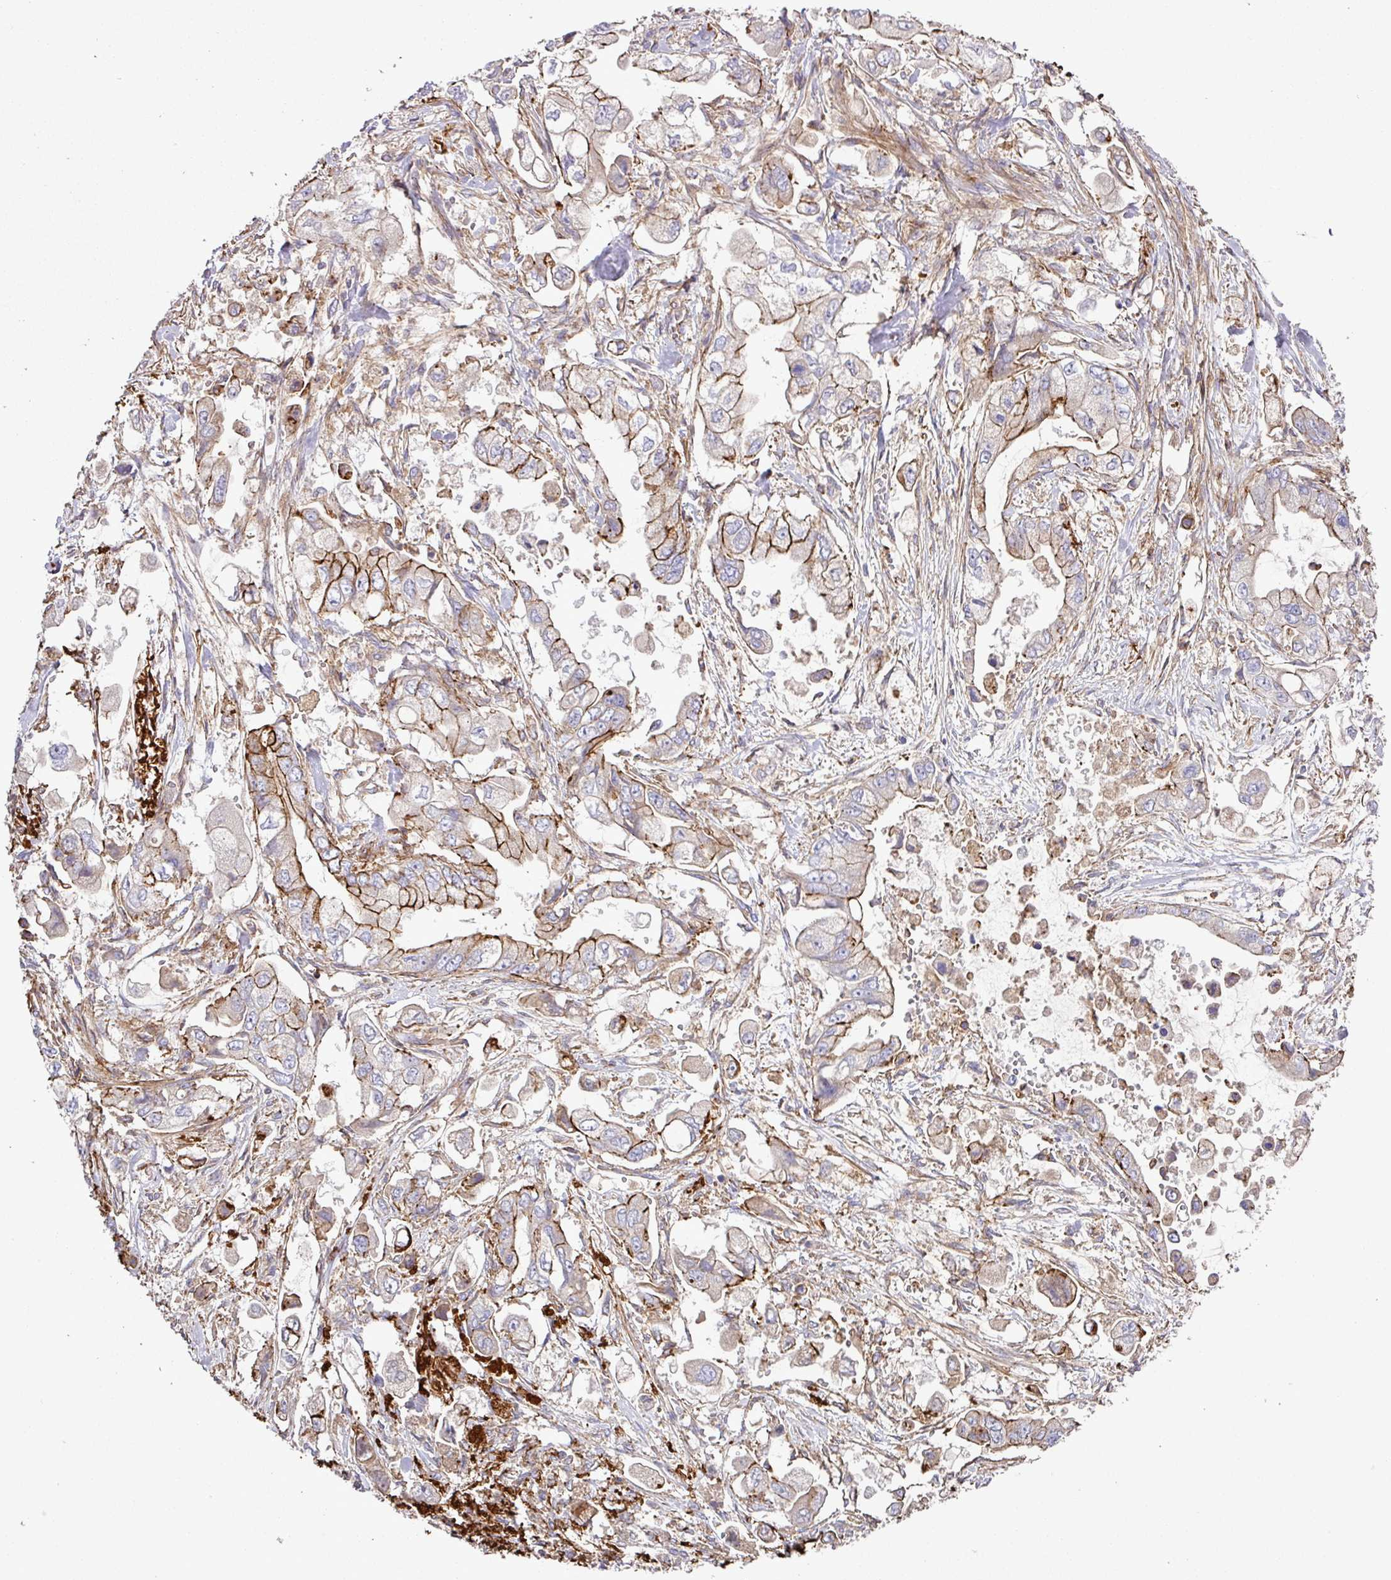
{"staining": {"intensity": "moderate", "quantity": "<25%", "location": "cytoplasmic/membranous"}, "tissue": "stomach cancer", "cell_type": "Tumor cells", "image_type": "cancer", "snomed": [{"axis": "morphology", "description": "Adenocarcinoma, NOS"}, {"axis": "topography", "description": "Stomach"}], "caption": "A brown stain highlights moderate cytoplasmic/membranous staining of a protein in adenocarcinoma (stomach) tumor cells.", "gene": "RIC1", "patient": {"sex": "male", "age": 62}}